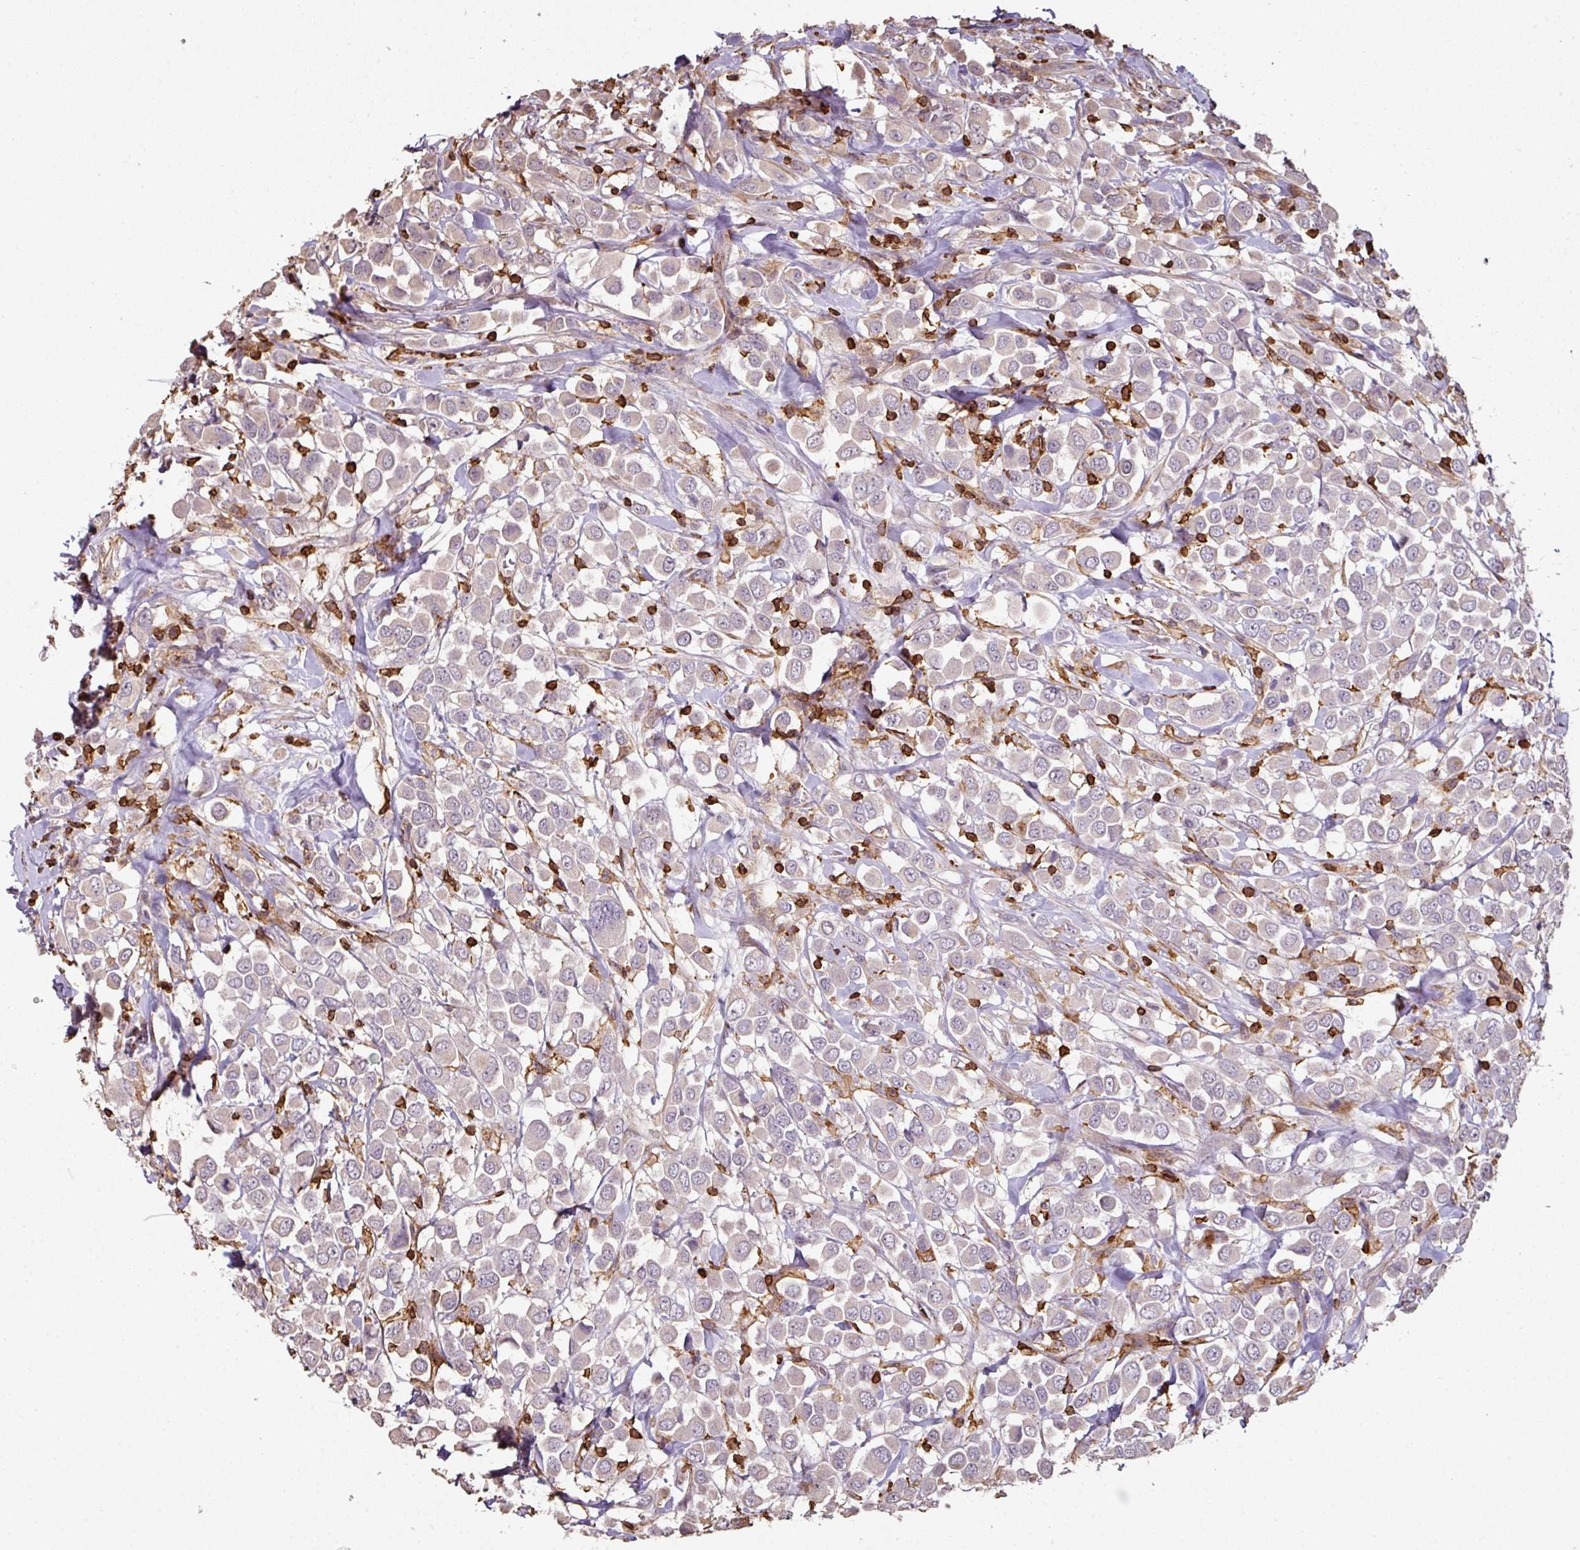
{"staining": {"intensity": "weak", "quantity": "<25%", "location": "cytoplasmic/membranous"}, "tissue": "breast cancer", "cell_type": "Tumor cells", "image_type": "cancer", "snomed": [{"axis": "morphology", "description": "Duct carcinoma"}, {"axis": "topography", "description": "Breast"}], "caption": "Immunohistochemistry (IHC) of breast cancer (intraductal carcinoma) shows no staining in tumor cells.", "gene": "OLFML2B", "patient": {"sex": "female", "age": 61}}